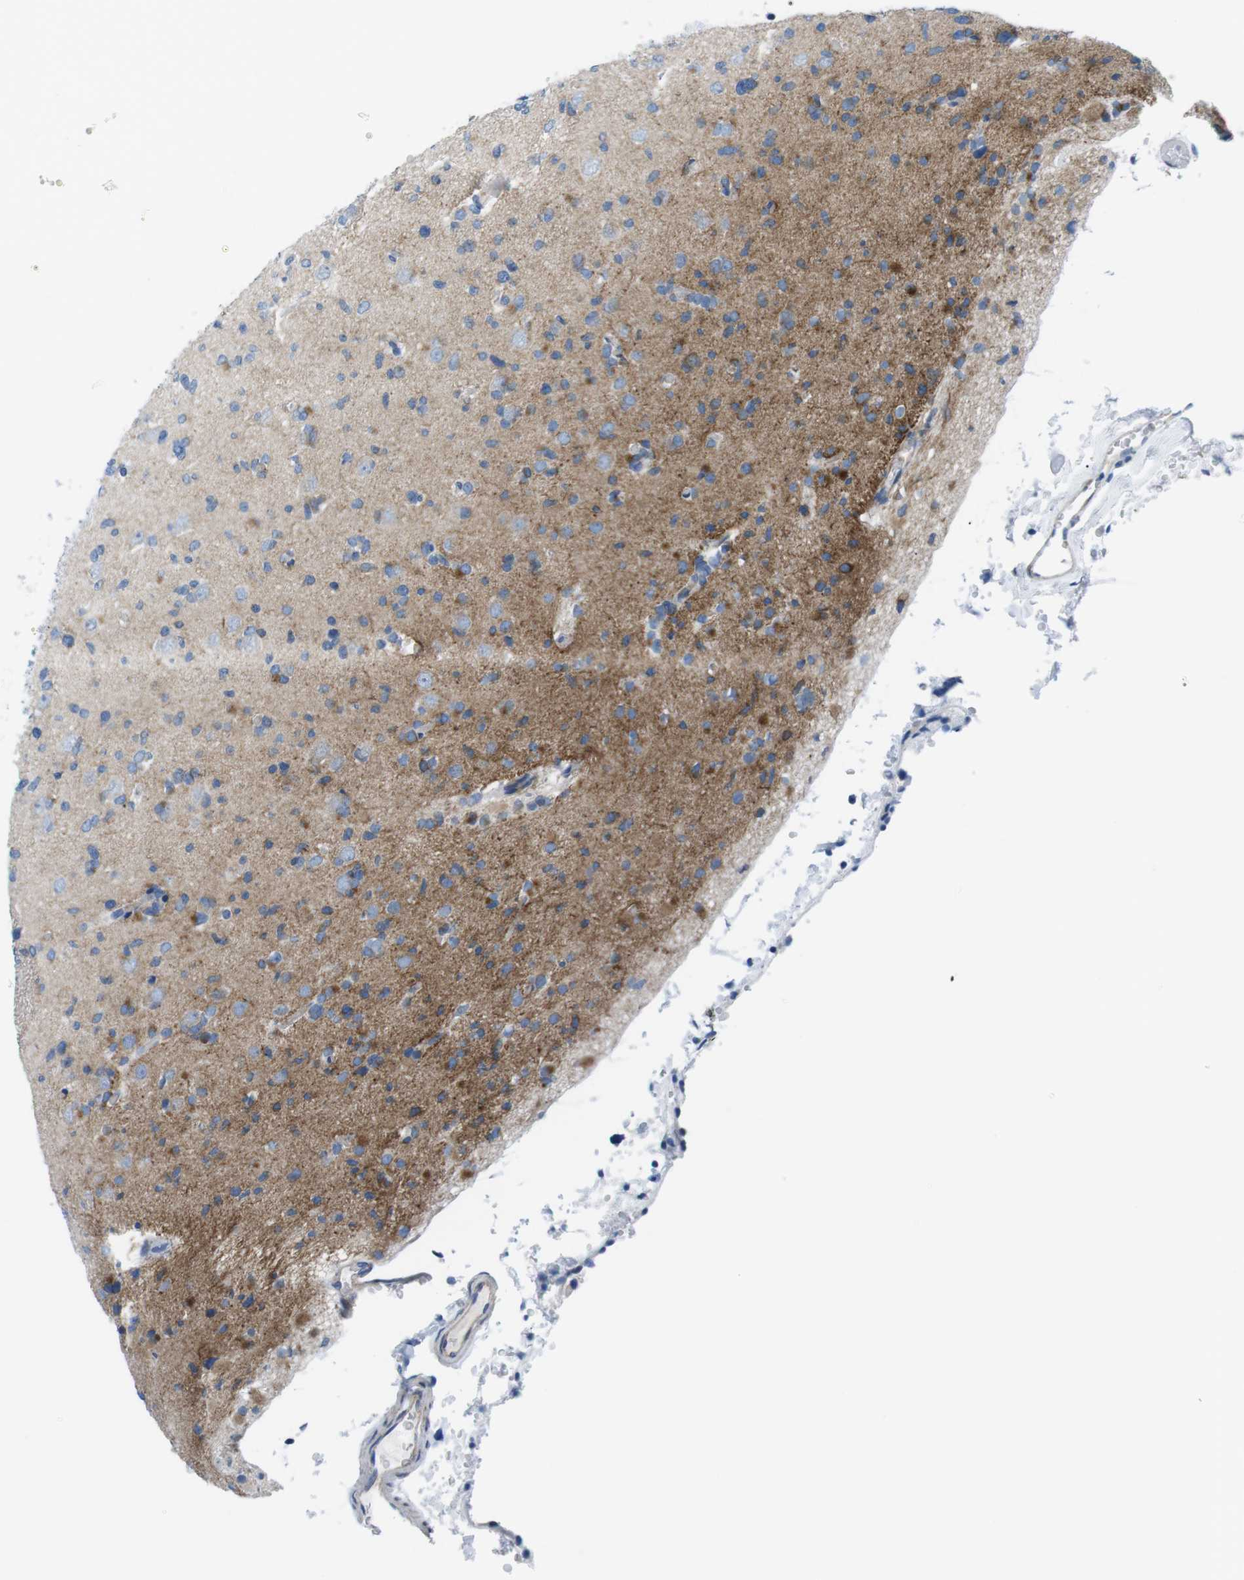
{"staining": {"intensity": "moderate", "quantity": "25%-75%", "location": "cytoplasmic/membranous"}, "tissue": "glioma", "cell_type": "Tumor cells", "image_type": "cancer", "snomed": [{"axis": "morphology", "description": "Glioma, malignant, Low grade"}, {"axis": "topography", "description": "Brain"}], "caption": "Malignant glioma (low-grade) stained with DAB (3,3'-diaminobenzidine) IHC displays medium levels of moderate cytoplasmic/membranous positivity in about 25%-75% of tumor cells.", "gene": "MUC2", "patient": {"sex": "female", "age": 22}}